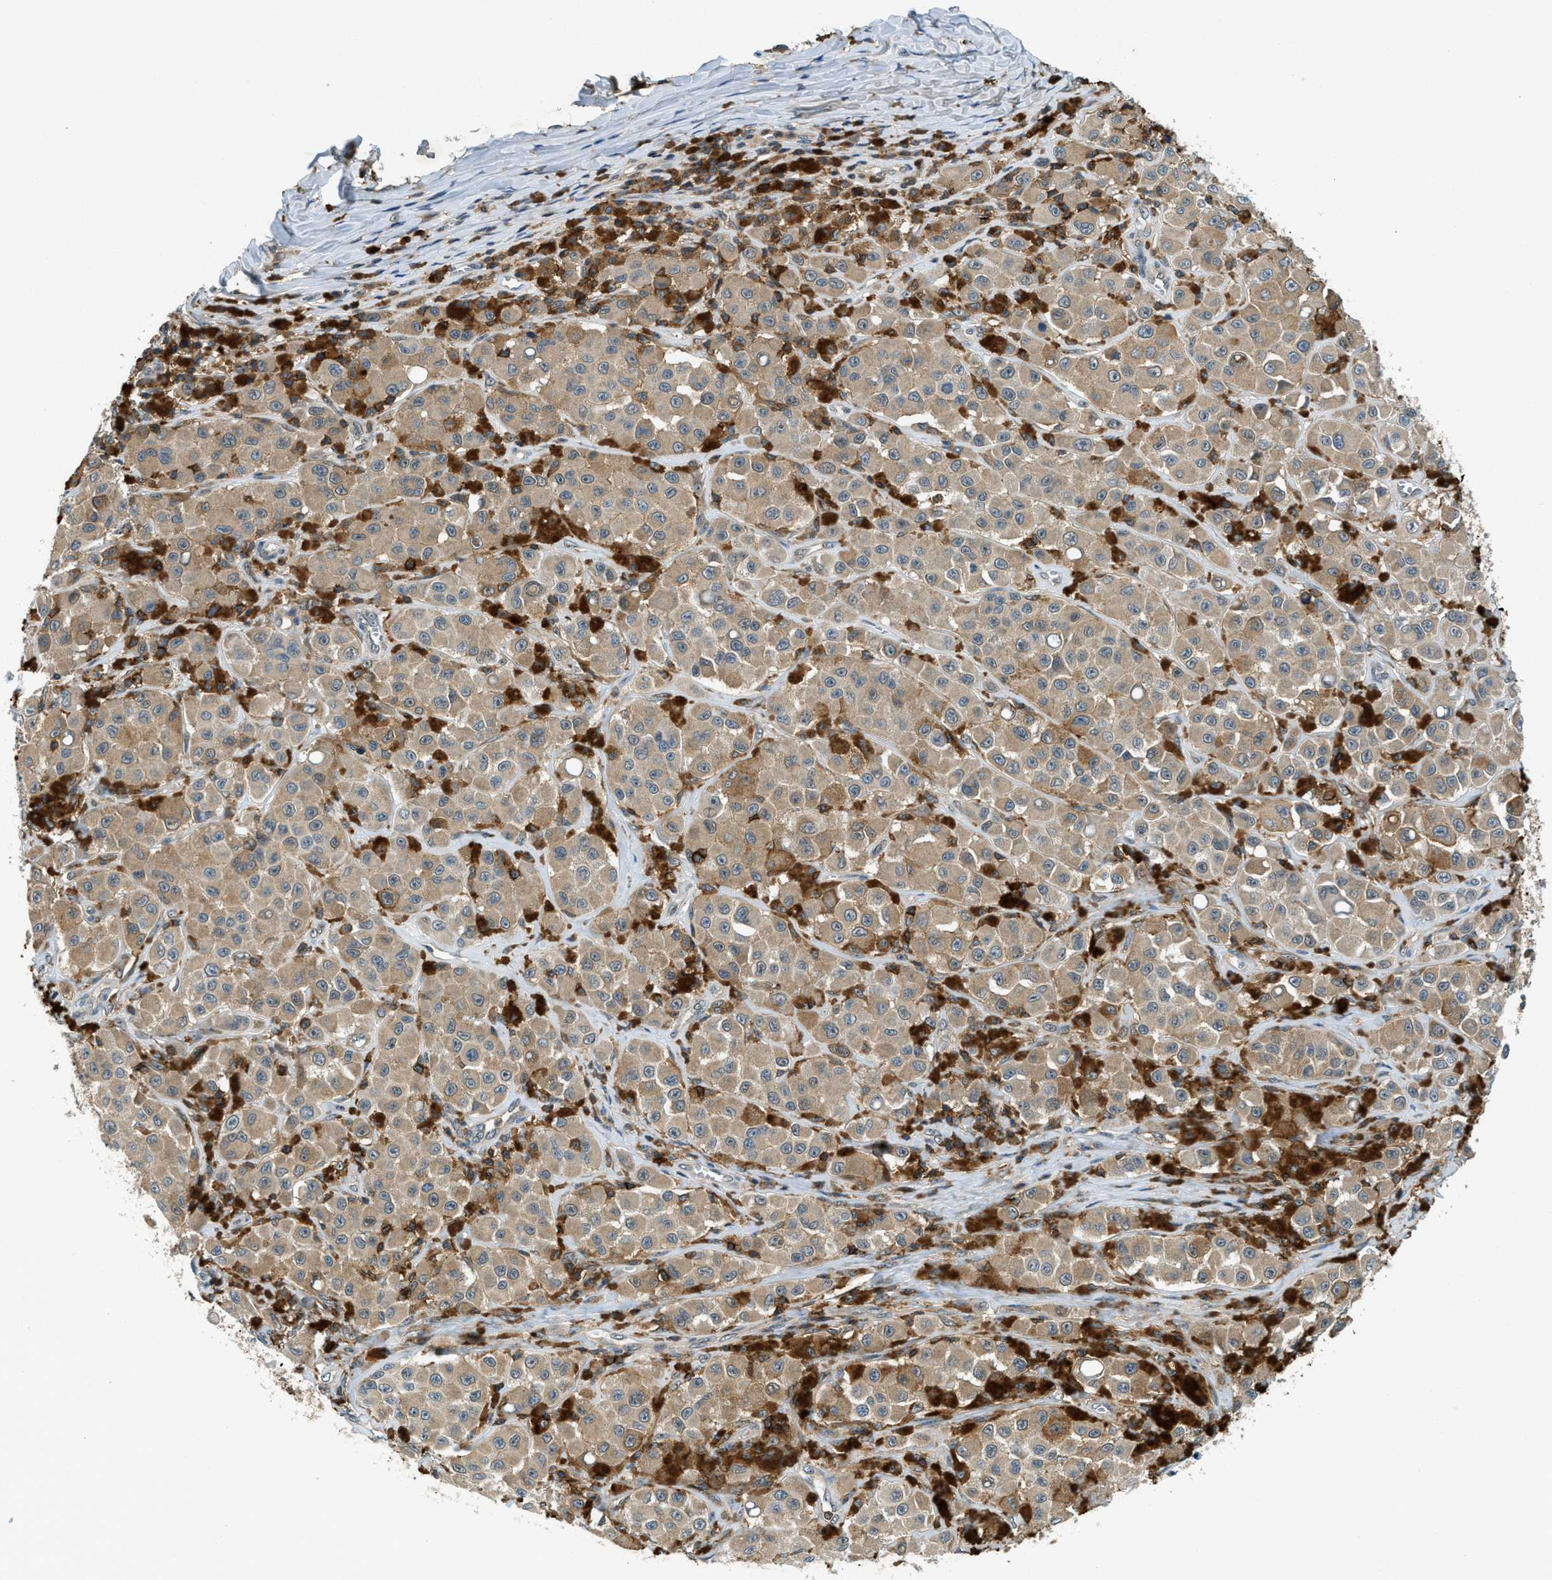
{"staining": {"intensity": "moderate", "quantity": ">75%", "location": "cytoplasmic/membranous"}, "tissue": "melanoma", "cell_type": "Tumor cells", "image_type": "cancer", "snomed": [{"axis": "morphology", "description": "Malignant melanoma, NOS"}, {"axis": "topography", "description": "Skin"}], "caption": "Immunohistochemistry (DAB (3,3'-diaminobenzidine)) staining of human malignant melanoma exhibits moderate cytoplasmic/membranous protein positivity in approximately >75% of tumor cells.", "gene": "GMPPB", "patient": {"sex": "male", "age": 84}}